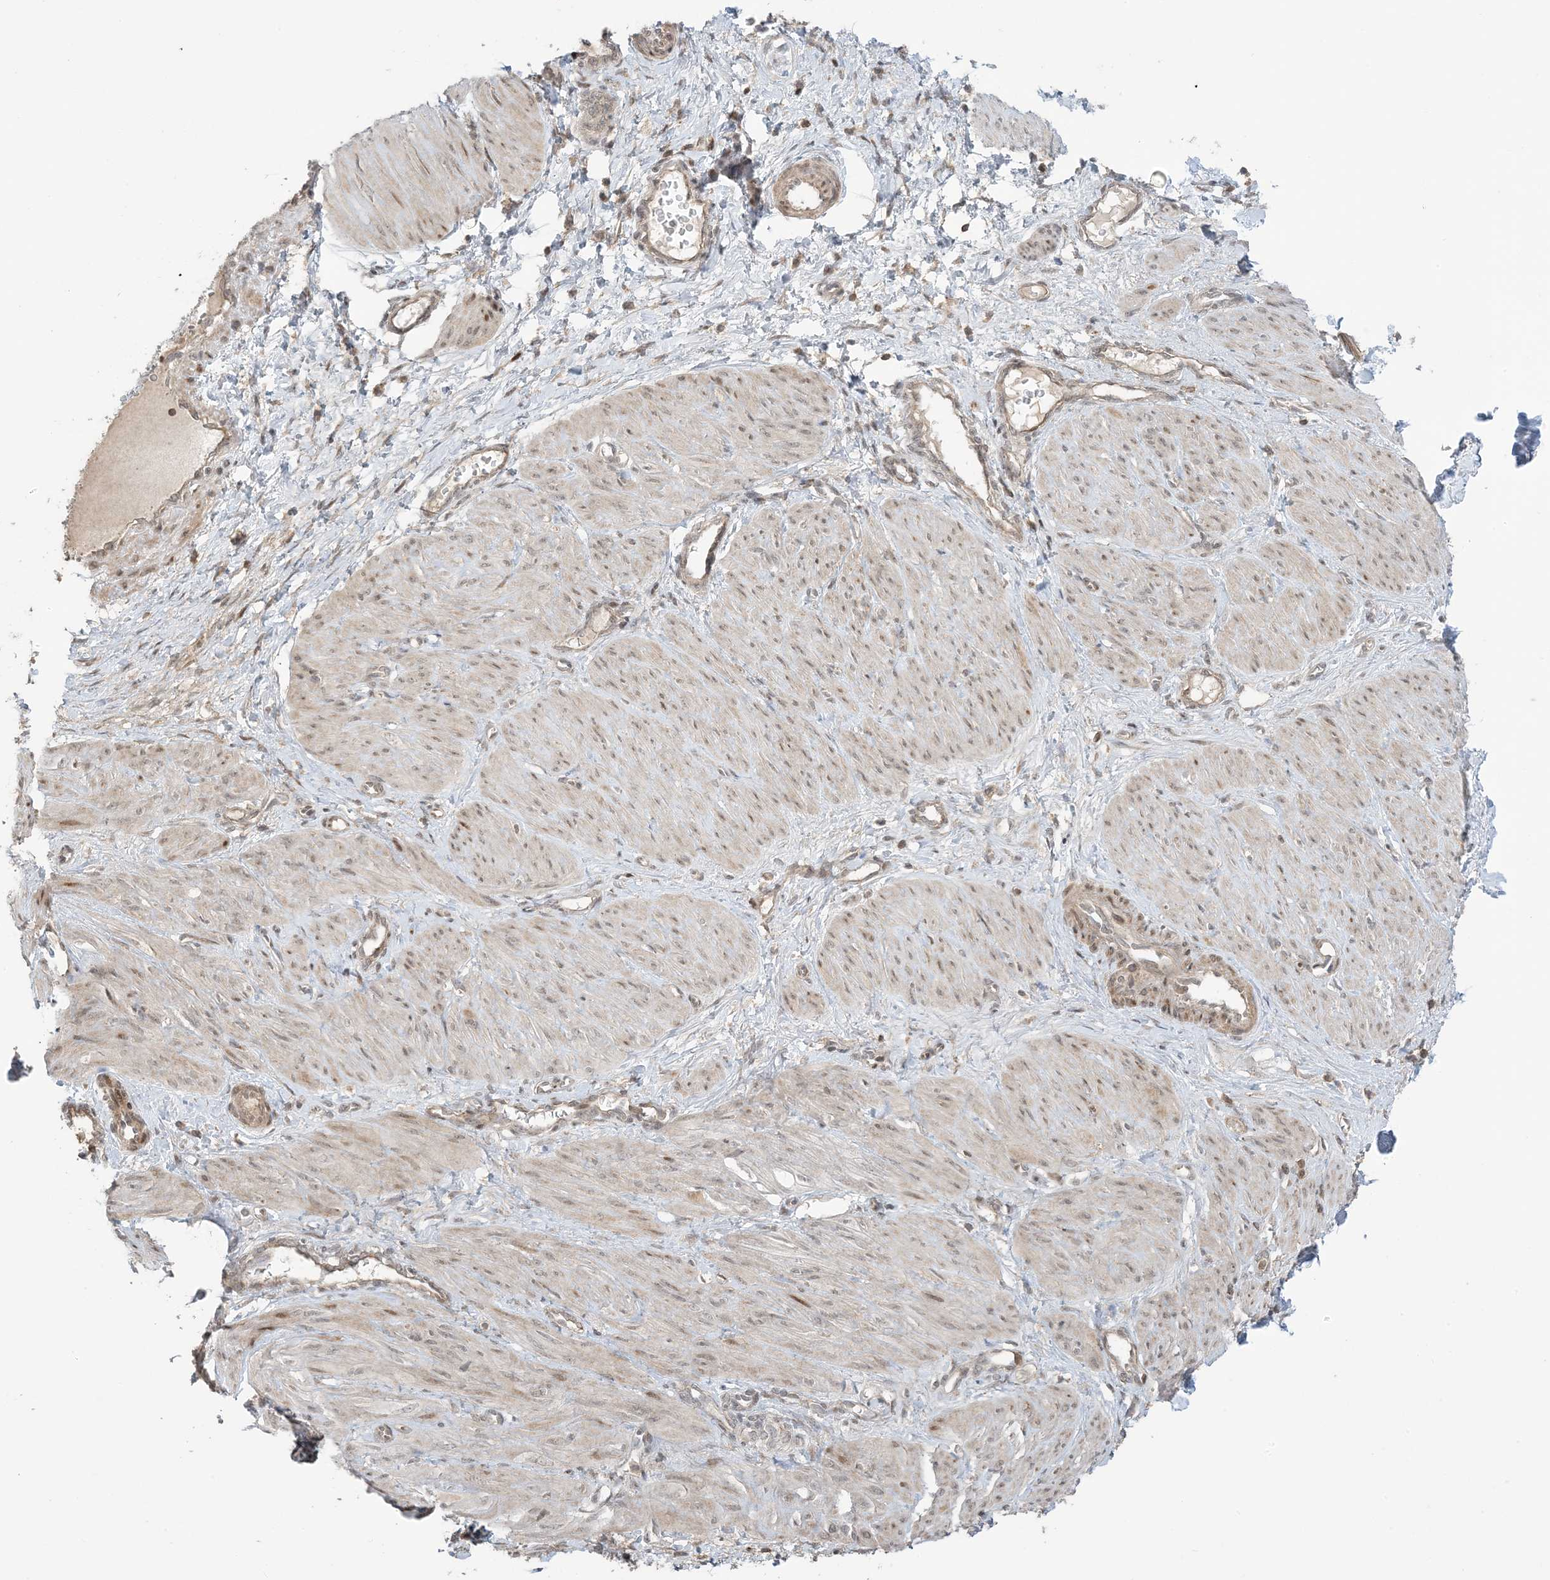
{"staining": {"intensity": "moderate", "quantity": "<25%", "location": "cytoplasmic/membranous,nuclear"}, "tissue": "smooth muscle", "cell_type": "Smooth muscle cells", "image_type": "normal", "snomed": [{"axis": "morphology", "description": "Normal tissue, NOS"}, {"axis": "topography", "description": "Endometrium"}], "caption": "Immunohistochemistry of unremarkable human smooth muscle exhibits low levels of moderate cytoplasmic/membranous,nuclear staining in about <25% of smooth muscle cells.", "gene": "PHLDB2", "patient": {"sex": "female", "age": 33}}